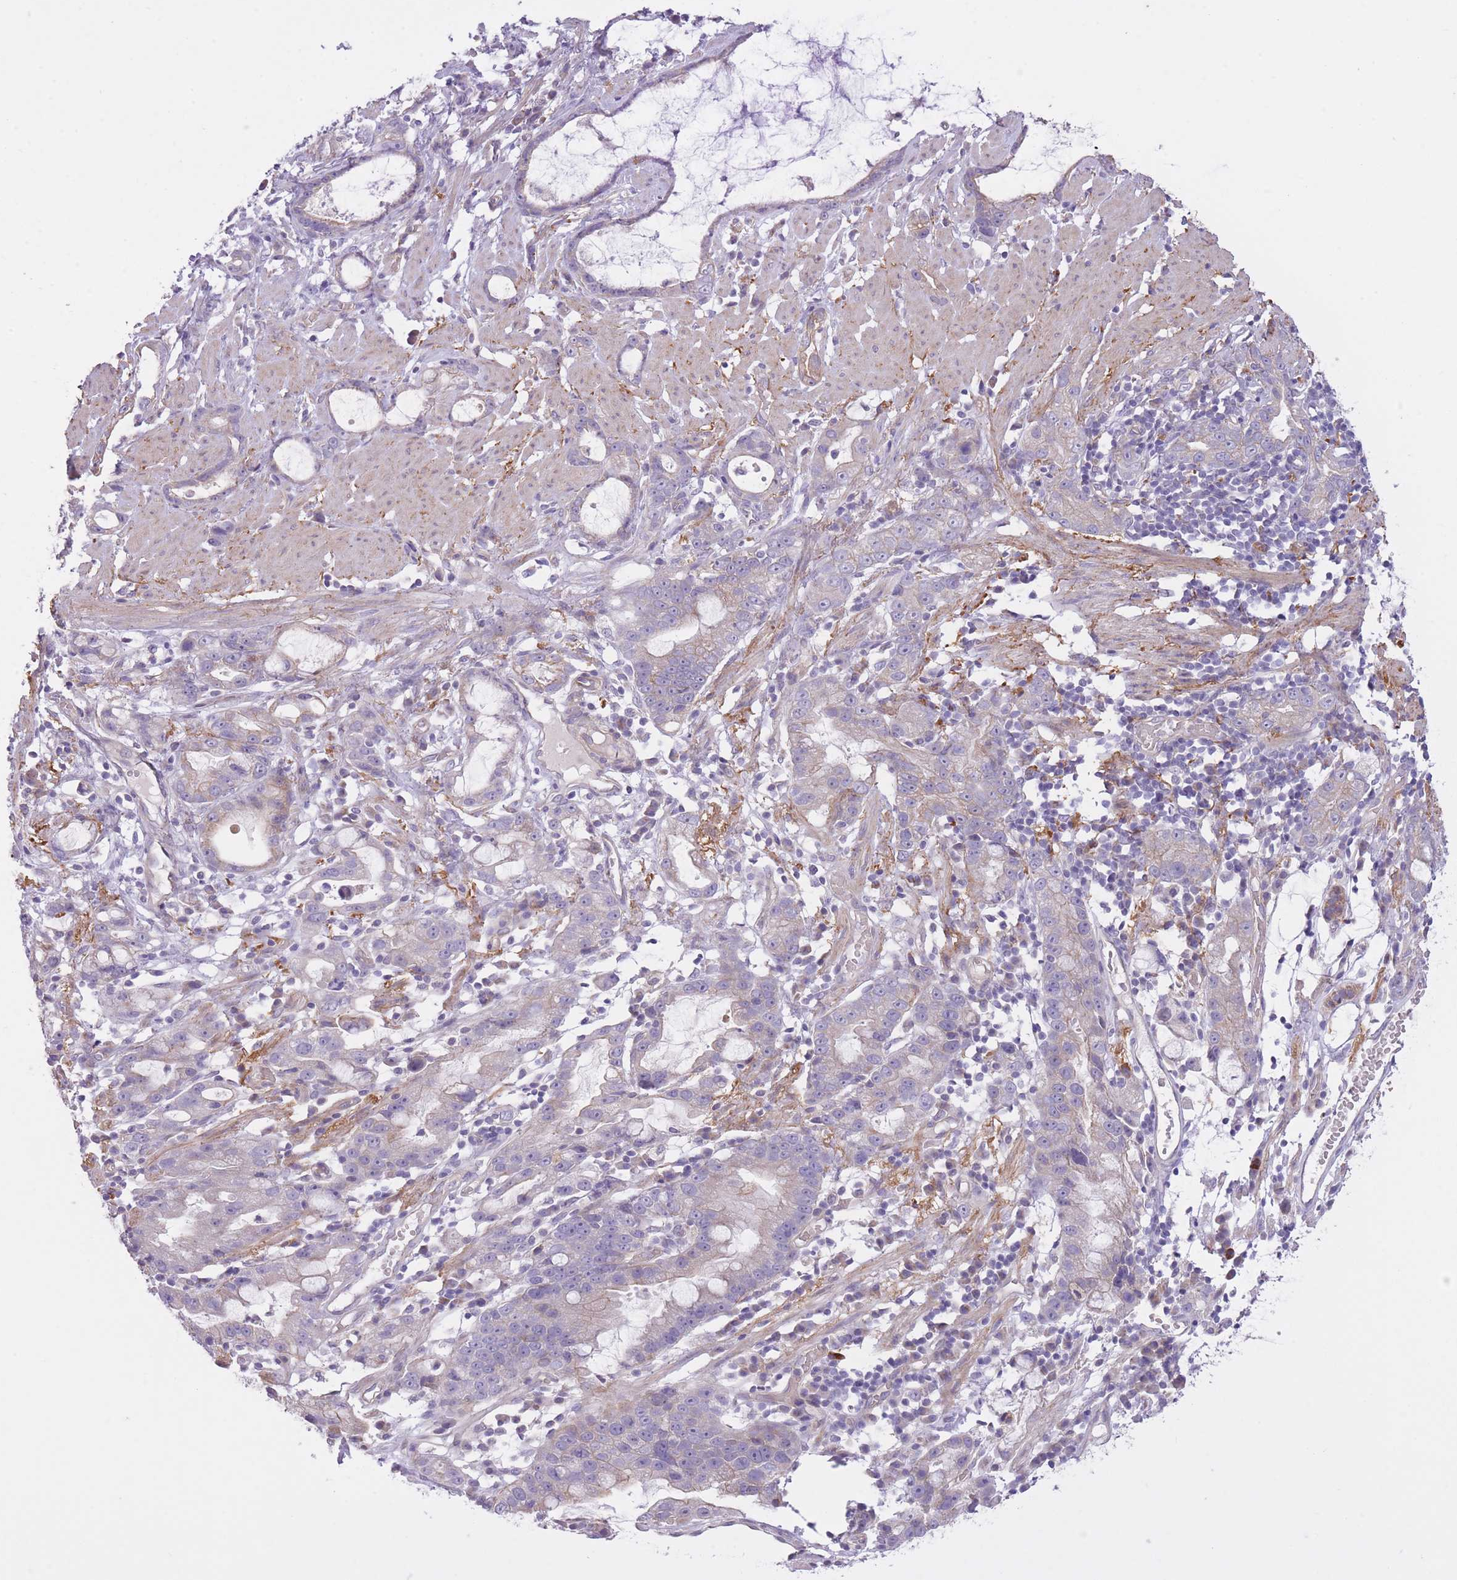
{"staining": {"intensity": "weak", "quantity": "<25%", "location": "cytoplasmic/membranous"}, "tissue": "stomach cancer", "cell_type": "Tumor cells", "image_type": "cancer", "snomed": [{"axis": "morphology", "description": "Adenocarcinoma, NOS"}, {"axis": "topography", "description": "Stomach"}], "caption": "Immunohistochemistry (IHC) micrograph of human stomach cancer (adenocarcinoma) stained for a protein (brown), which shows no expression in tumor cells.", "gene": "REV1", "patient": {"sex": "male", "age": 55}}